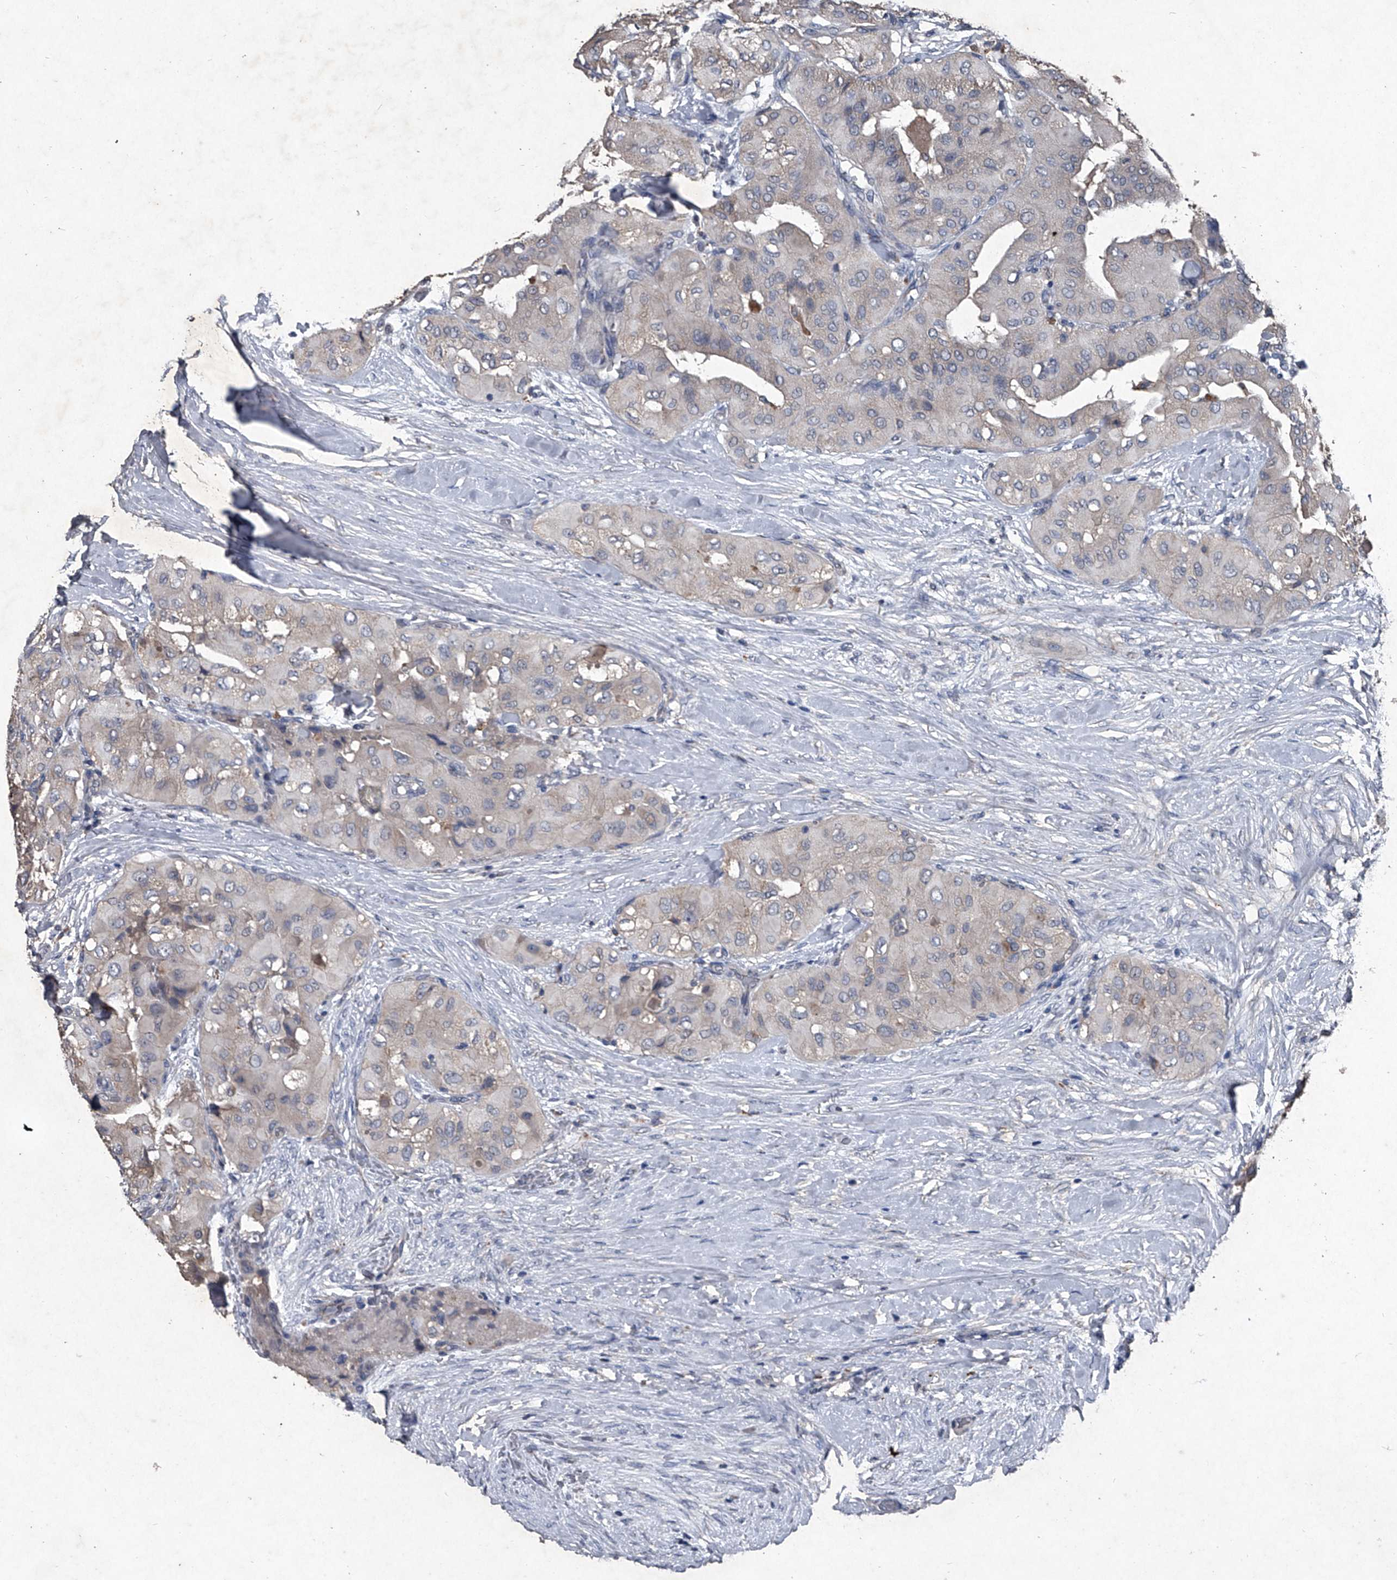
{"staining": {"intensity": "negative", "quantity": "none", "location": "none"}, "tissue": "thyroid cancer", "cell_type": "Tumor cells", "image_type": "cancer", "snomed": [{"axis": "morphology", "description": "Papillary adenocarcinoma, NOS"}, {"axis": "topography", "description": "Thyroid gland"}], "caption": "Thyroid cancer (papillary adenocarcinoma) stained for a protein using IHC reveals no expression tumor cells.", "gene": "MAPKAP1", "patient": {"sex": "female", "age": 59}}